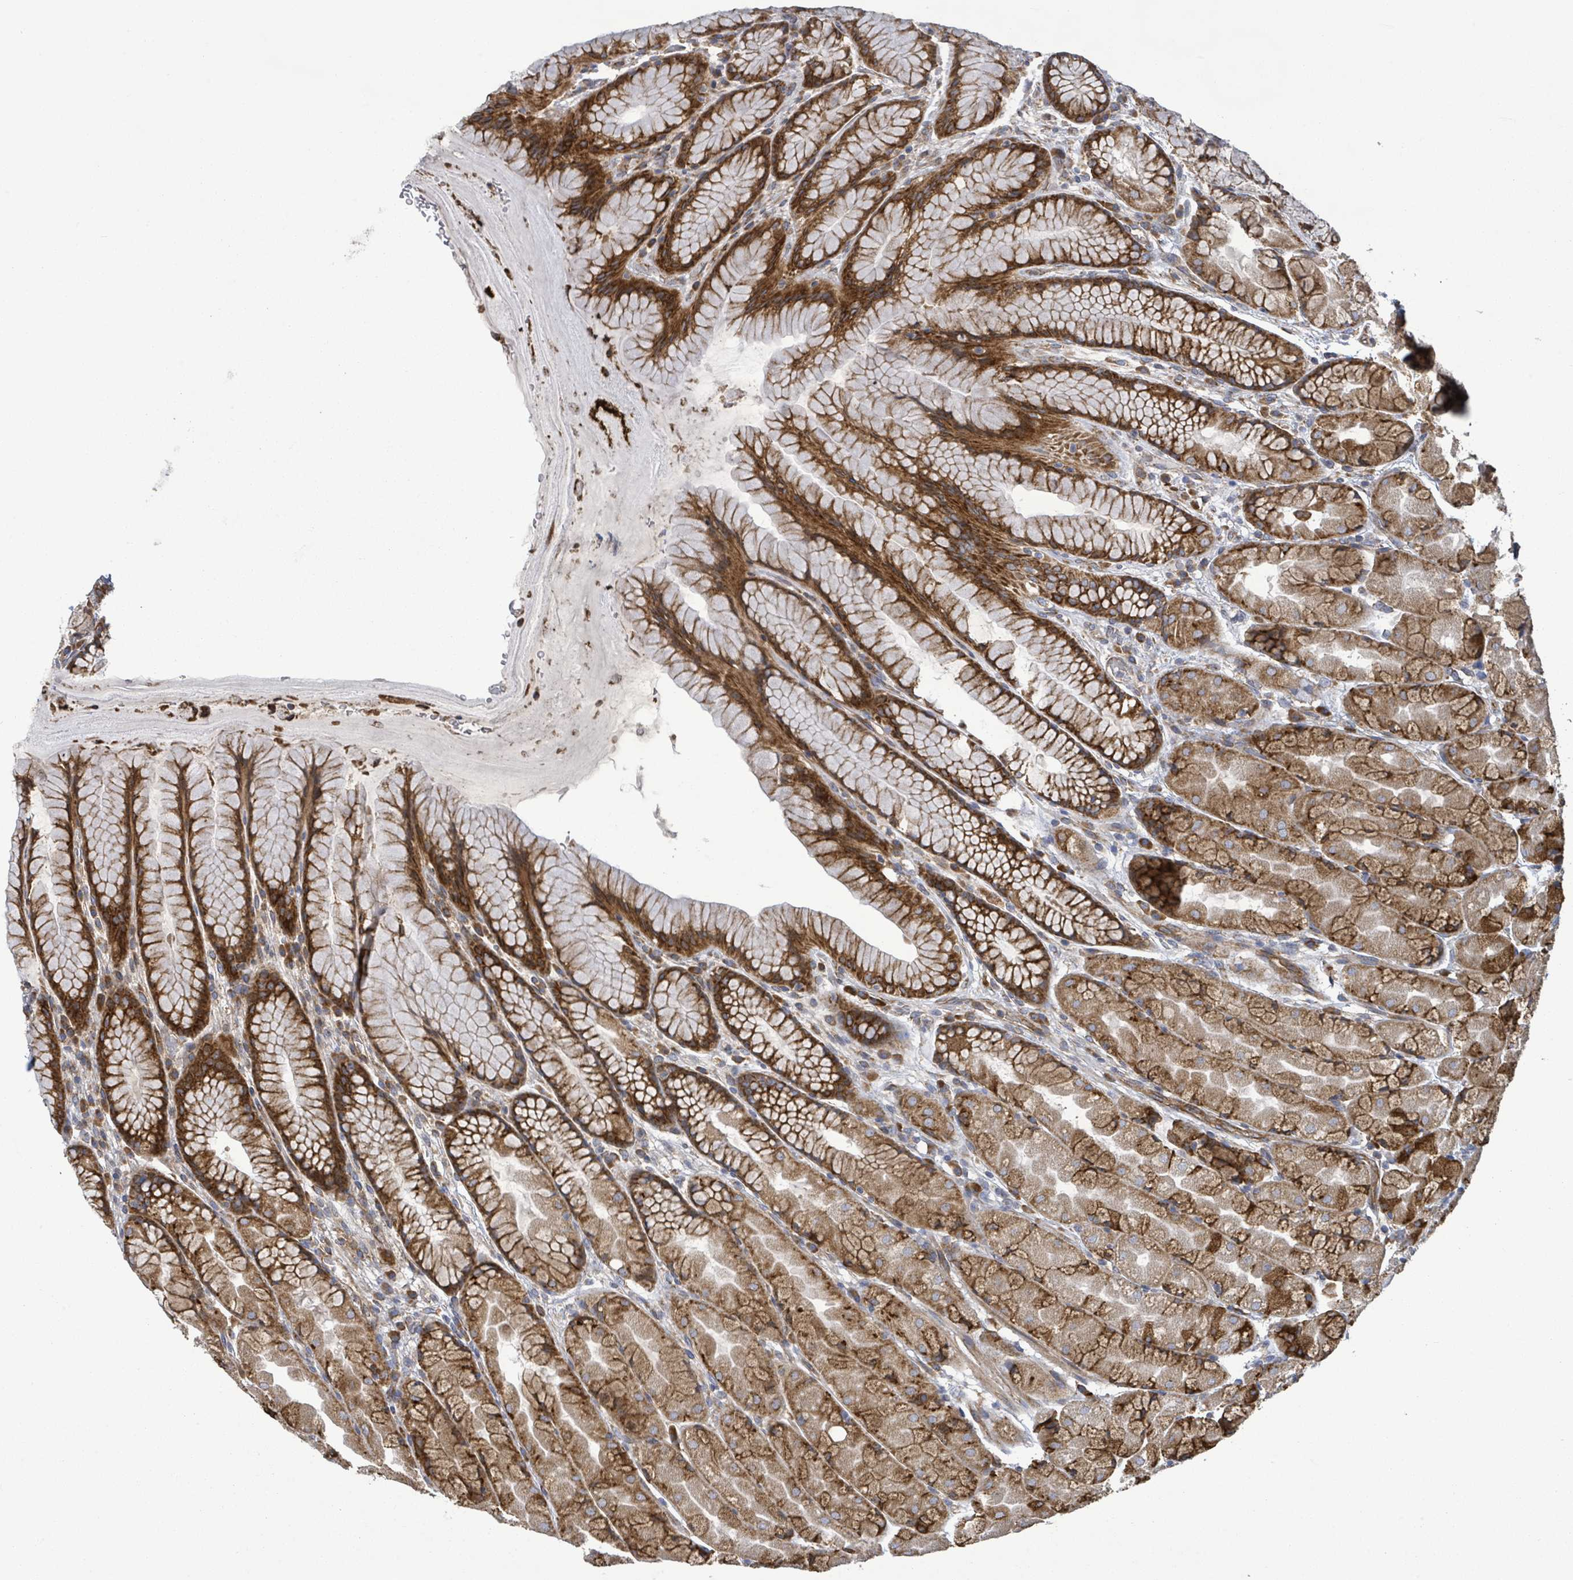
{"staining": {"intensity": "strong", "quantity": ">75%", "location": "cytoplasmic/membranous"}, "tissue": "stomach", "cell_type": "Glandular cells", "image_type": "normal", "snomed": [{"axis": "morphology", "description": "Normal tissue, NOS"}, {"axis": "topography", "description": "Stomach"}], "caption": "High-power microscopy captured an immunohistochemistry image of normal stomach, revealing strong cytoplasmic/membranous expression in approximately >75% of glandular cells. (DAB IHC with brightfield microscopy, high magnification).", "gene": "NOMO1", "patient": {"sex": "male", "age": 57}}